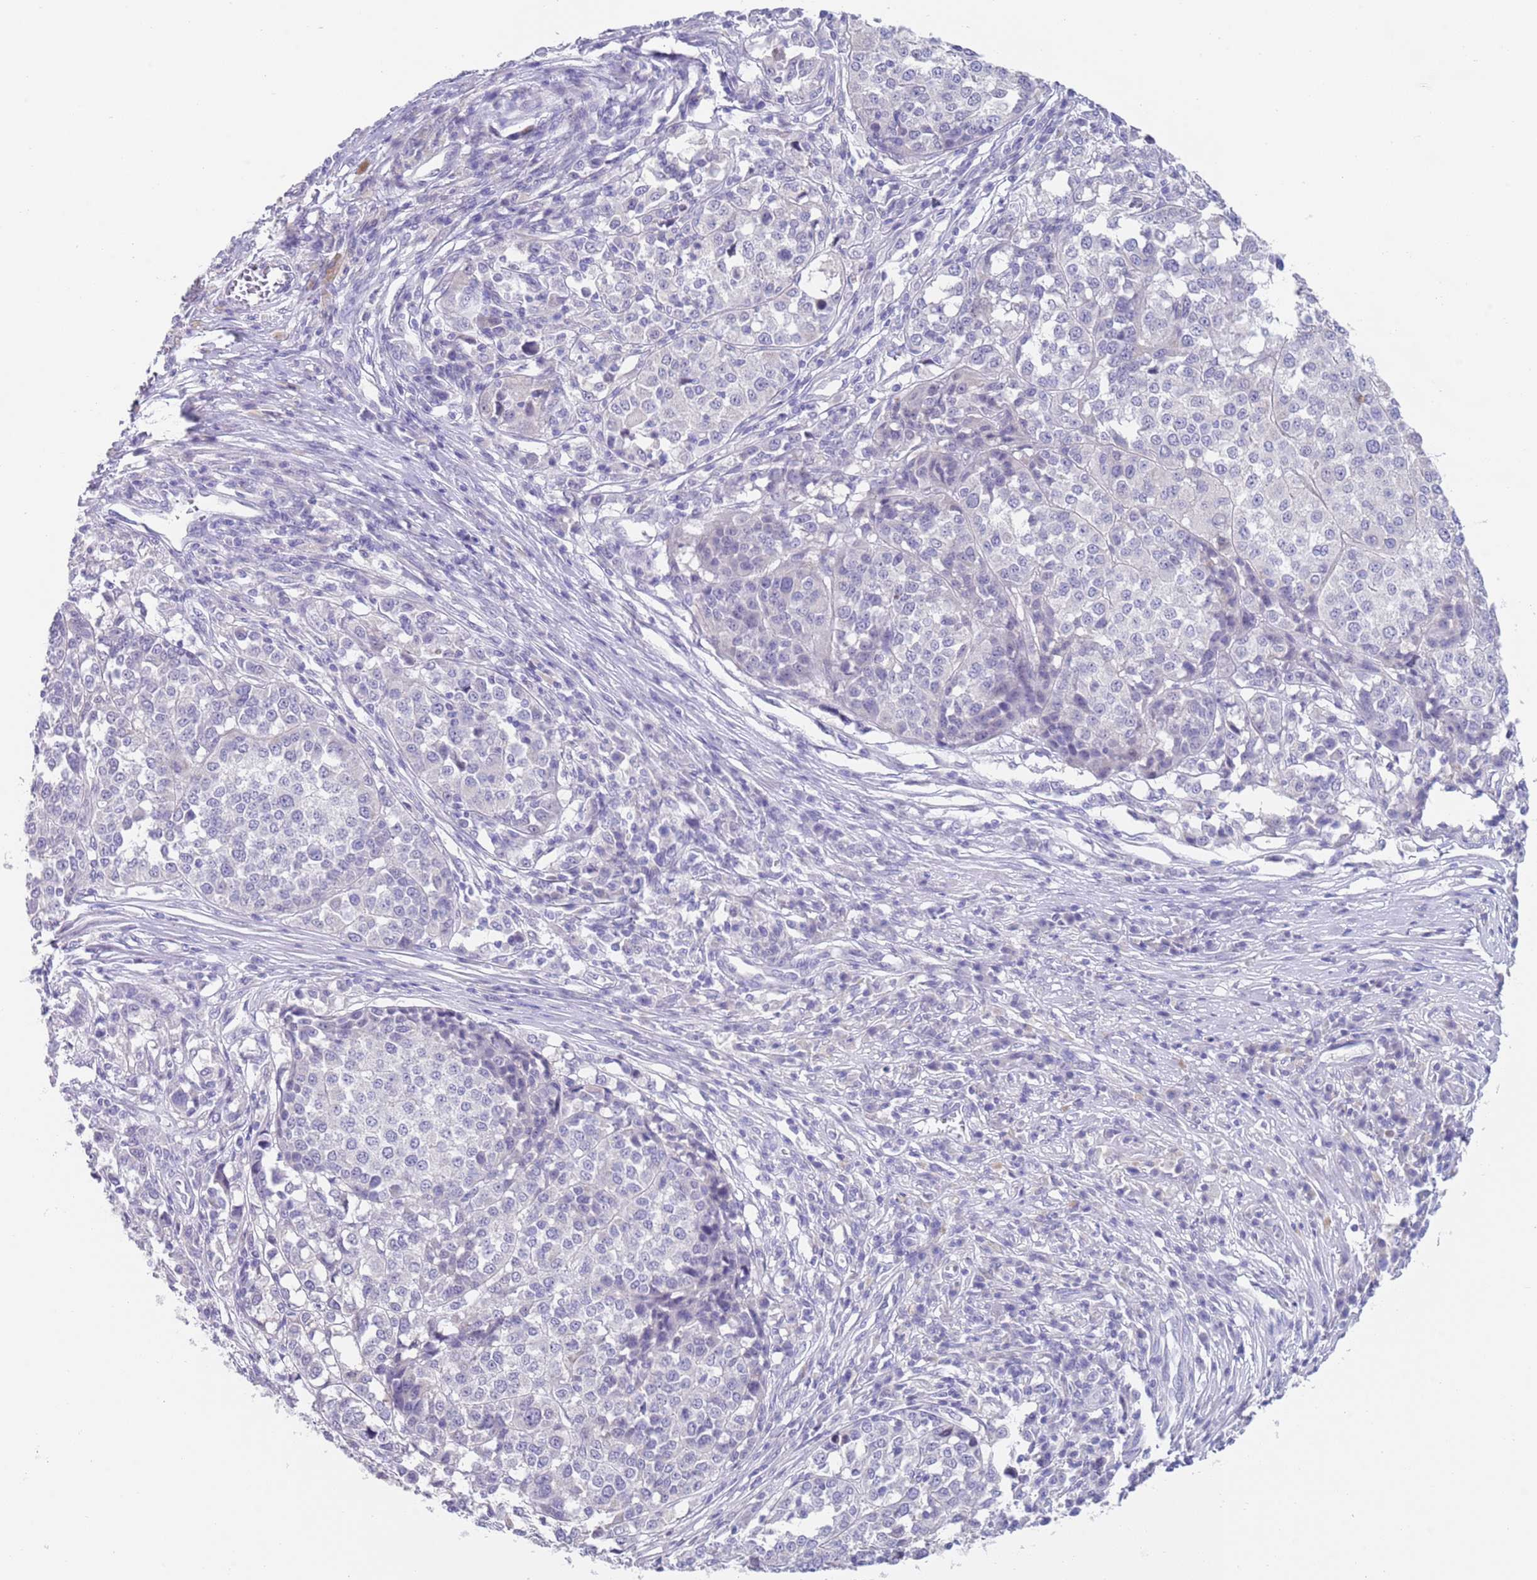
{"staining": {"intensity": "negative", "quantity": "none", "location": "none"}, "tissue": "melanoma", "cell_type": "Tumor cells", "image_type": "cancer", "snomed": [{"axis": "morphology", "description": "Malignant melanoma, Metastatic site"}, {"axis": "topography", "description": "Lymph node"}], "caption": "Protein analysis of malignant melanoma (metastatic site) exhibits no significant expression in tumor cells.", "gene": "SPIRE2", "patient": {"sex": "male", "age": 44}}